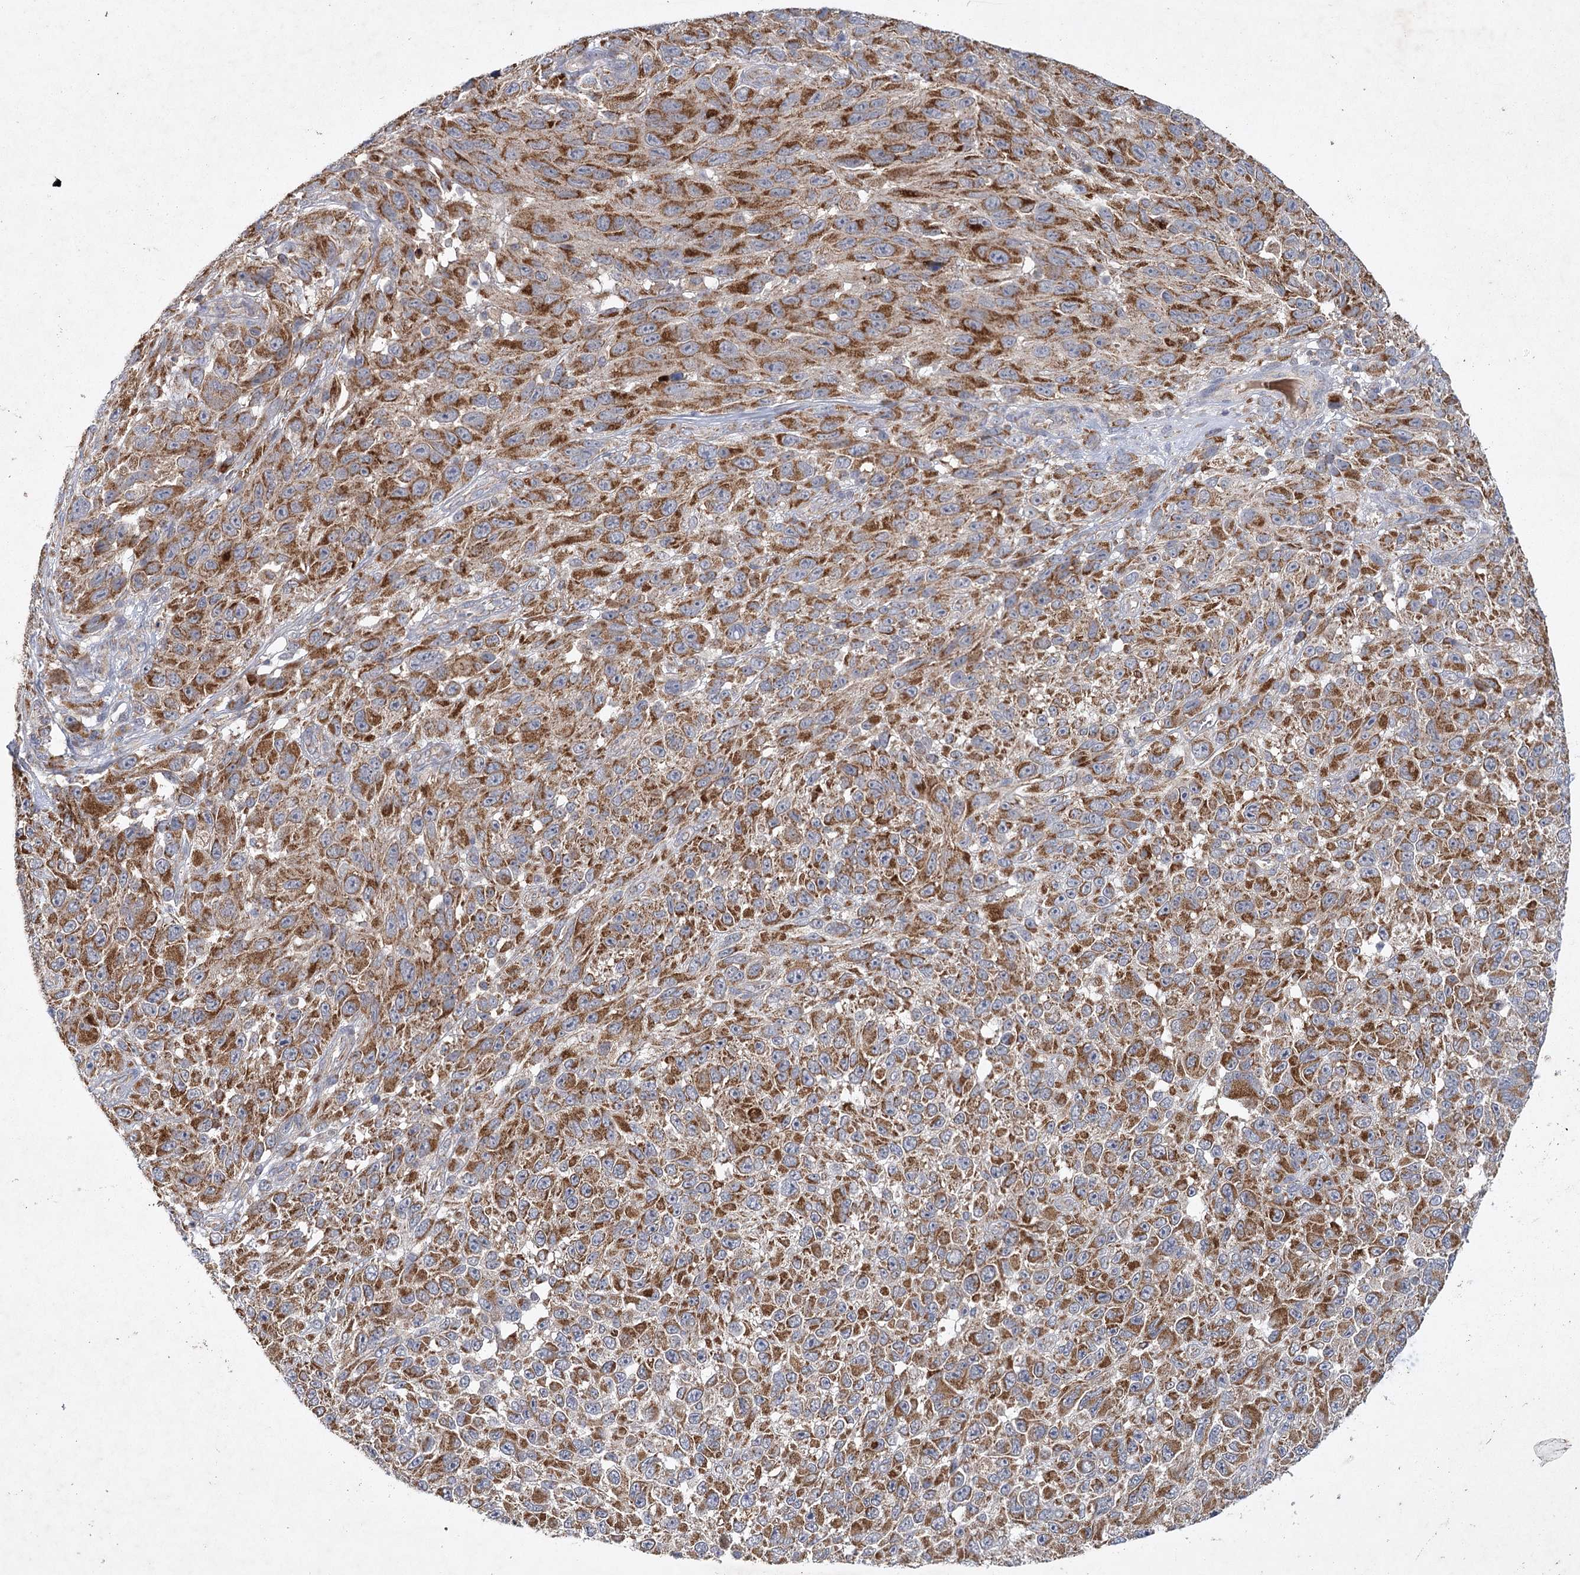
{"staining": {"intensity": "strong", "quantity": ">75%", "location": "cytoplasmic/membranous"}, "tissue": "melanoma", "cell_type": "Tumor cells", "image_type": "cancer", "snomed": [{"axis": "morphology", "description": "Malignant melanoma, NOS"}, {"axis": "topography", "description": "Skin"}], "caption": "Human malignant melanoma stained for a protein (brown) reveals strong cytoplasmic/membranous positive positivity in about >75% of tumor cells.", "gene": "MRPL44", "patient": {"sex": "female", "age": 96}}